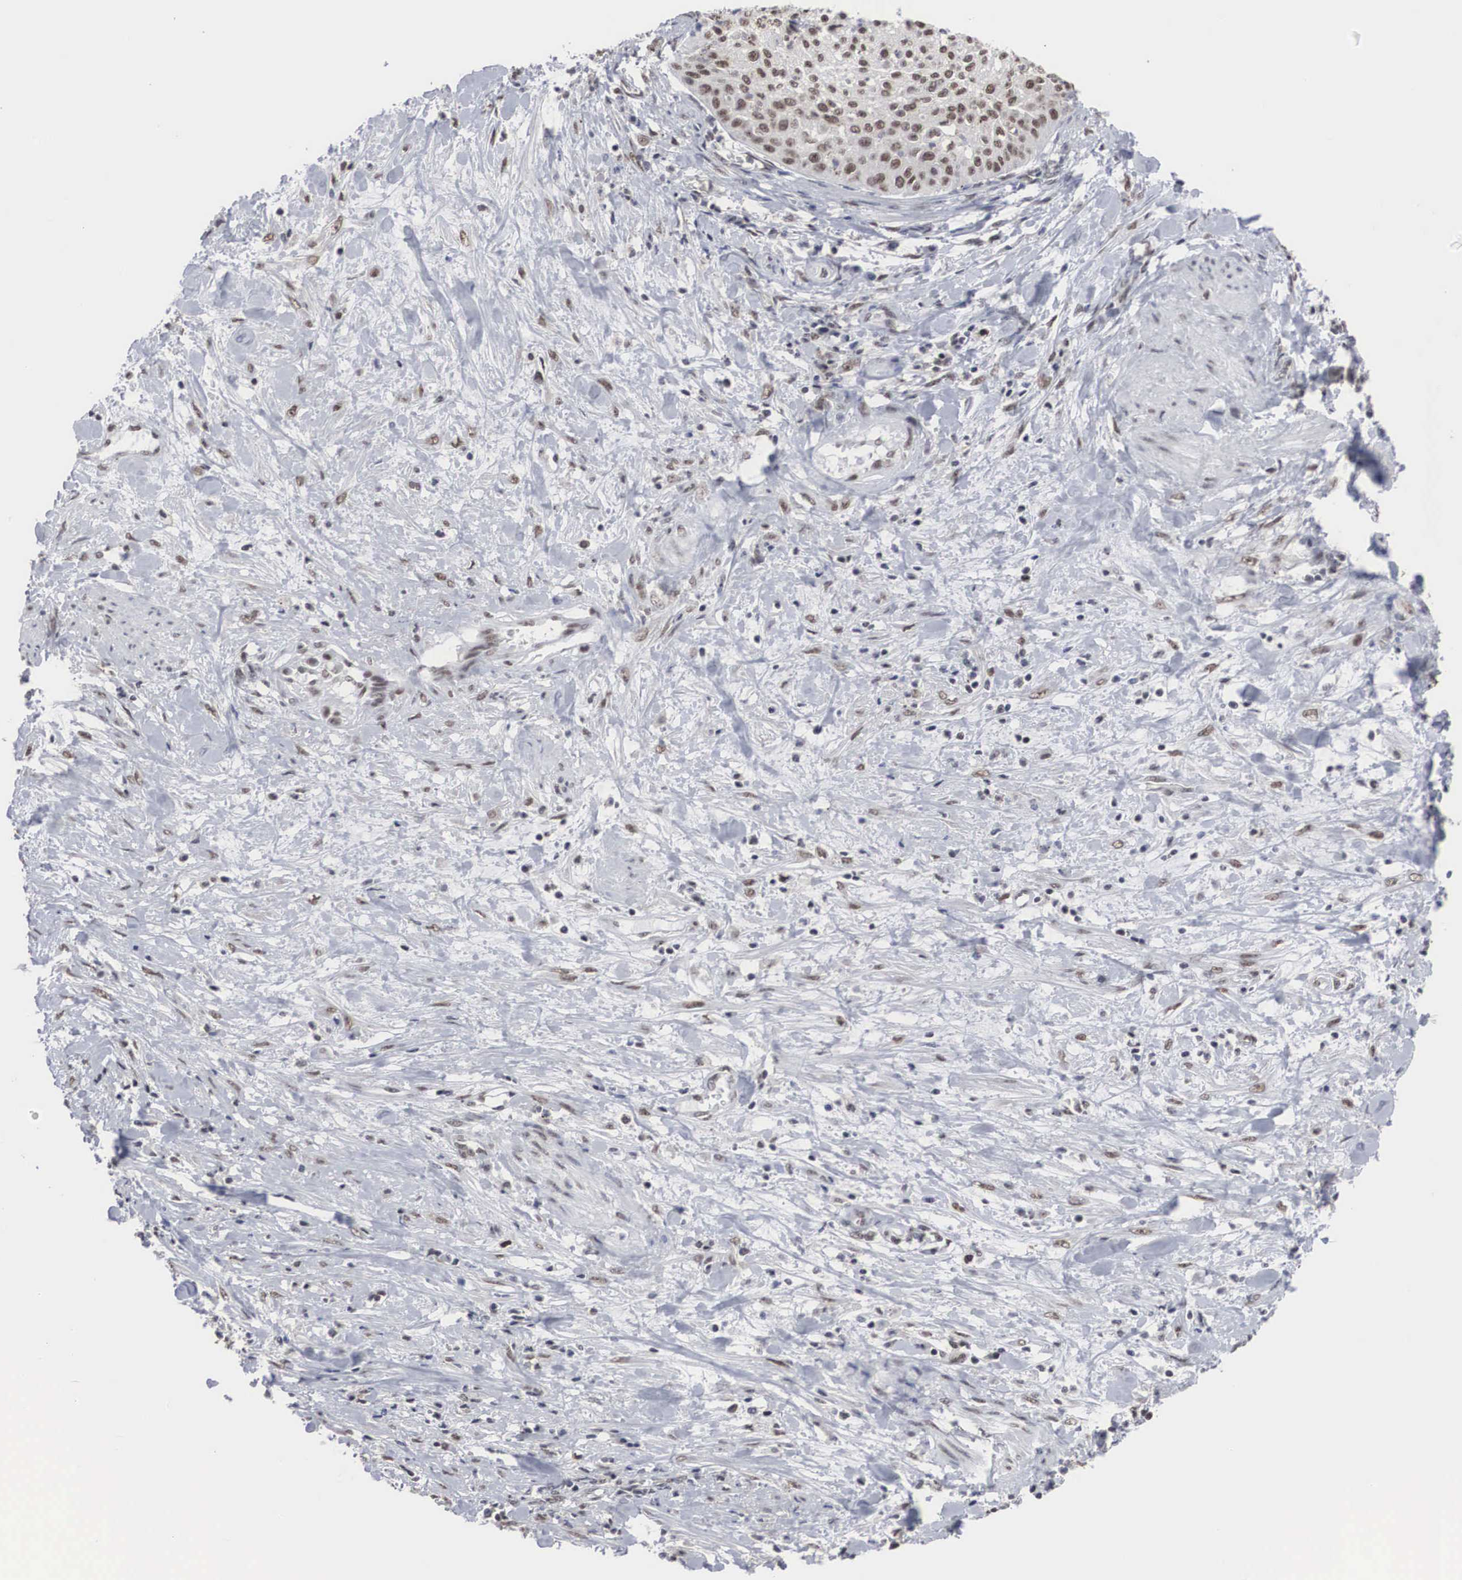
{"staining": {"intensity": "moderate", "quantity": "25%-75%", "location": "nuclear"}, "tissue": "cervical cancer", "cell_type": "Tumor cells", "image_type": "cancer", "snomed": [{"axis": "morphology", "description": "Squamous cell carcinoma, NOS"}, {"axis": "topography", "description": "Cervix"}], "caption": "DAB (3,3'-diaminobenzidine) immunohistochemical staining of human squamous cell carcinoma (cervical) reveals moderate nuclear protein expression in approximately 25%-75% of tumor cells.", "gene": "AUTS2", "patient": {"sex": "female", "age": 41}}